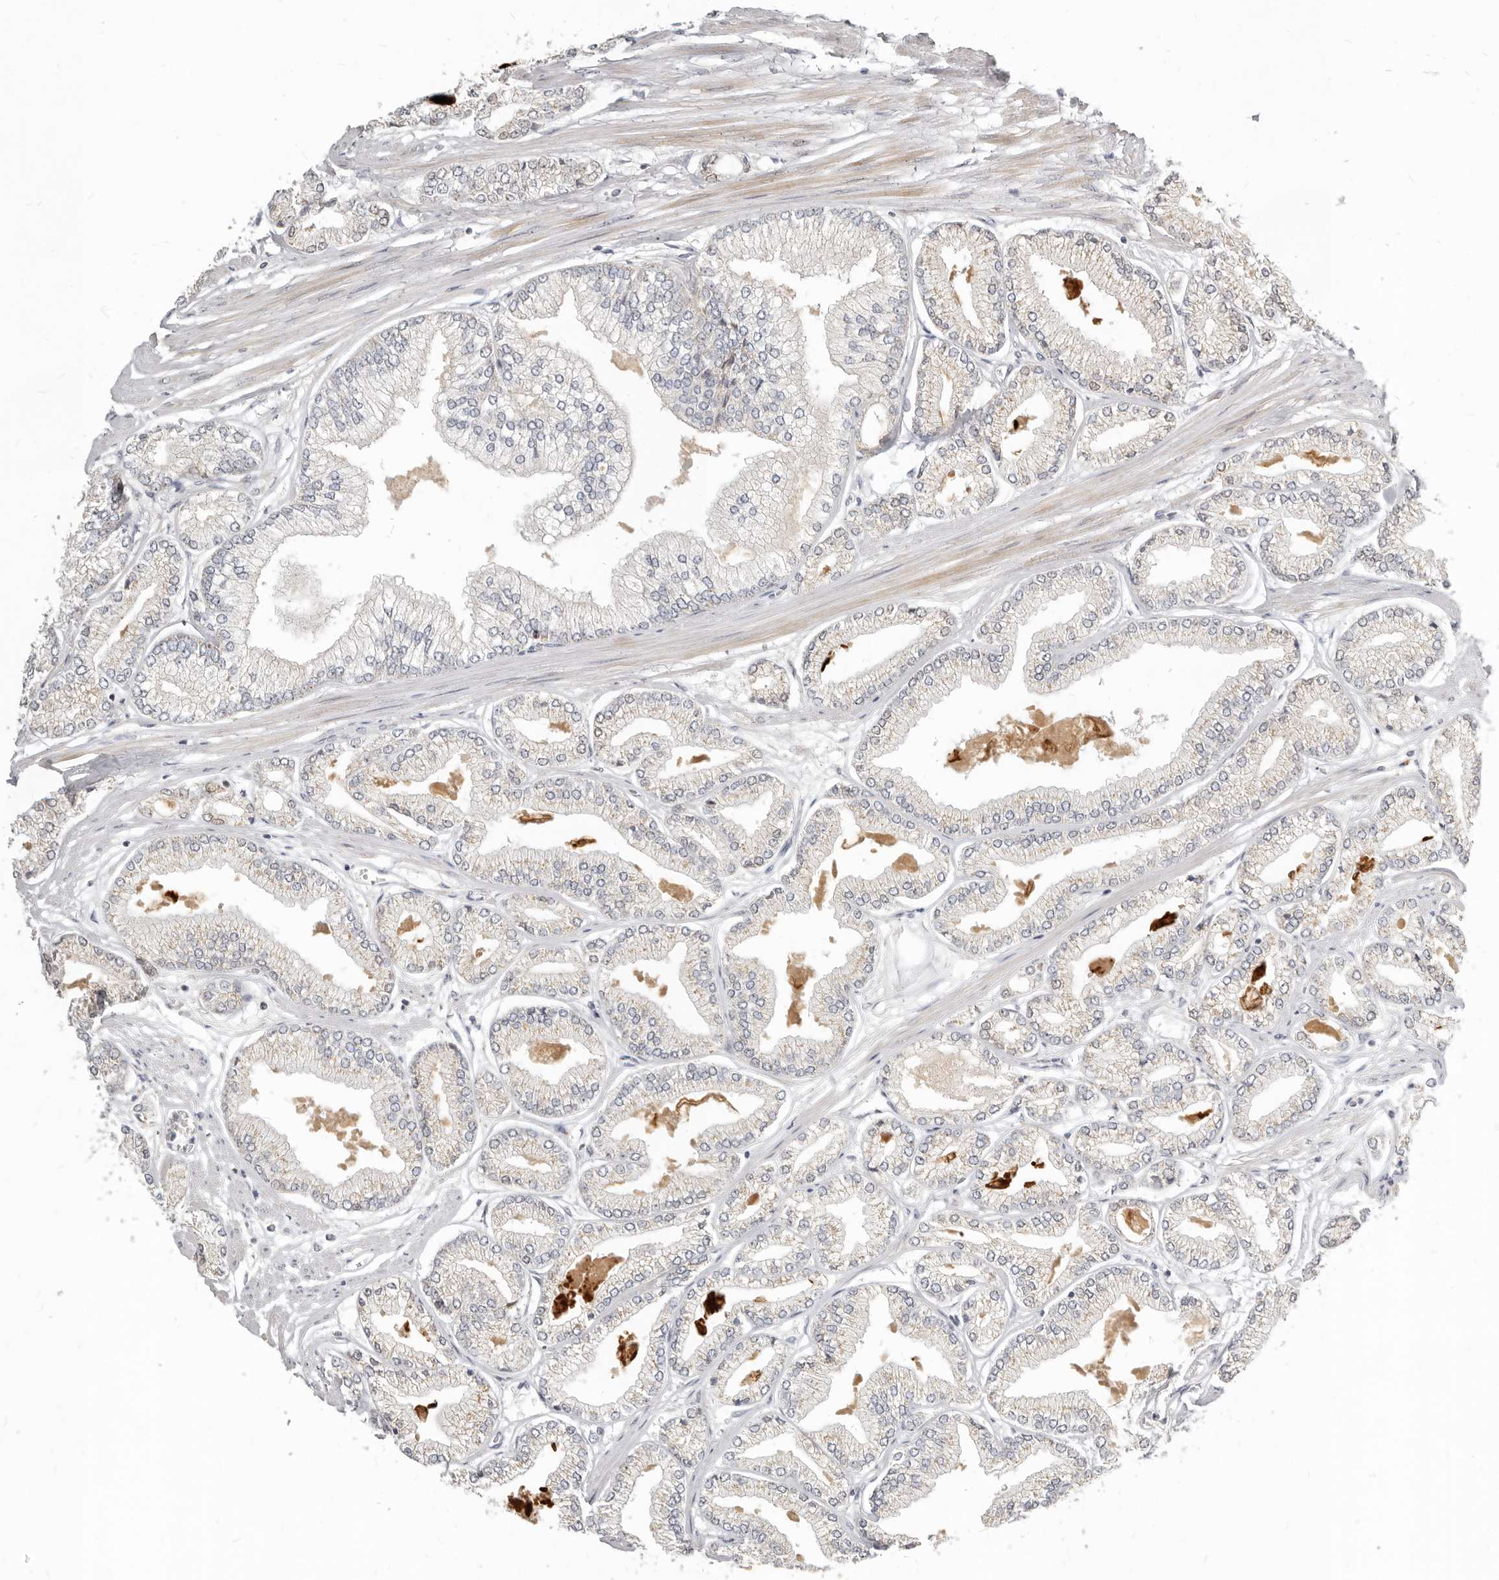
{"staining": {"intensity": "negative", "quantity": "none", "location": "none"}, "tissue": "prostate cancer", "cell_type": "Tumor cells", "image_type": "cancer", "snomed": [{"axis": "morphology", "description": "Adenocarcinoma, Low grade"}, {"axis": "topography", "description": "Prostate"}], "caption": "High power microscopy micrograph of an IHC micrograph of adenocarcinoma (low-grade) (prostate), revealing no significant expression in tumor cells.", "gene": "MICALL2", "patient": {"sex": "male", "age": 52}}